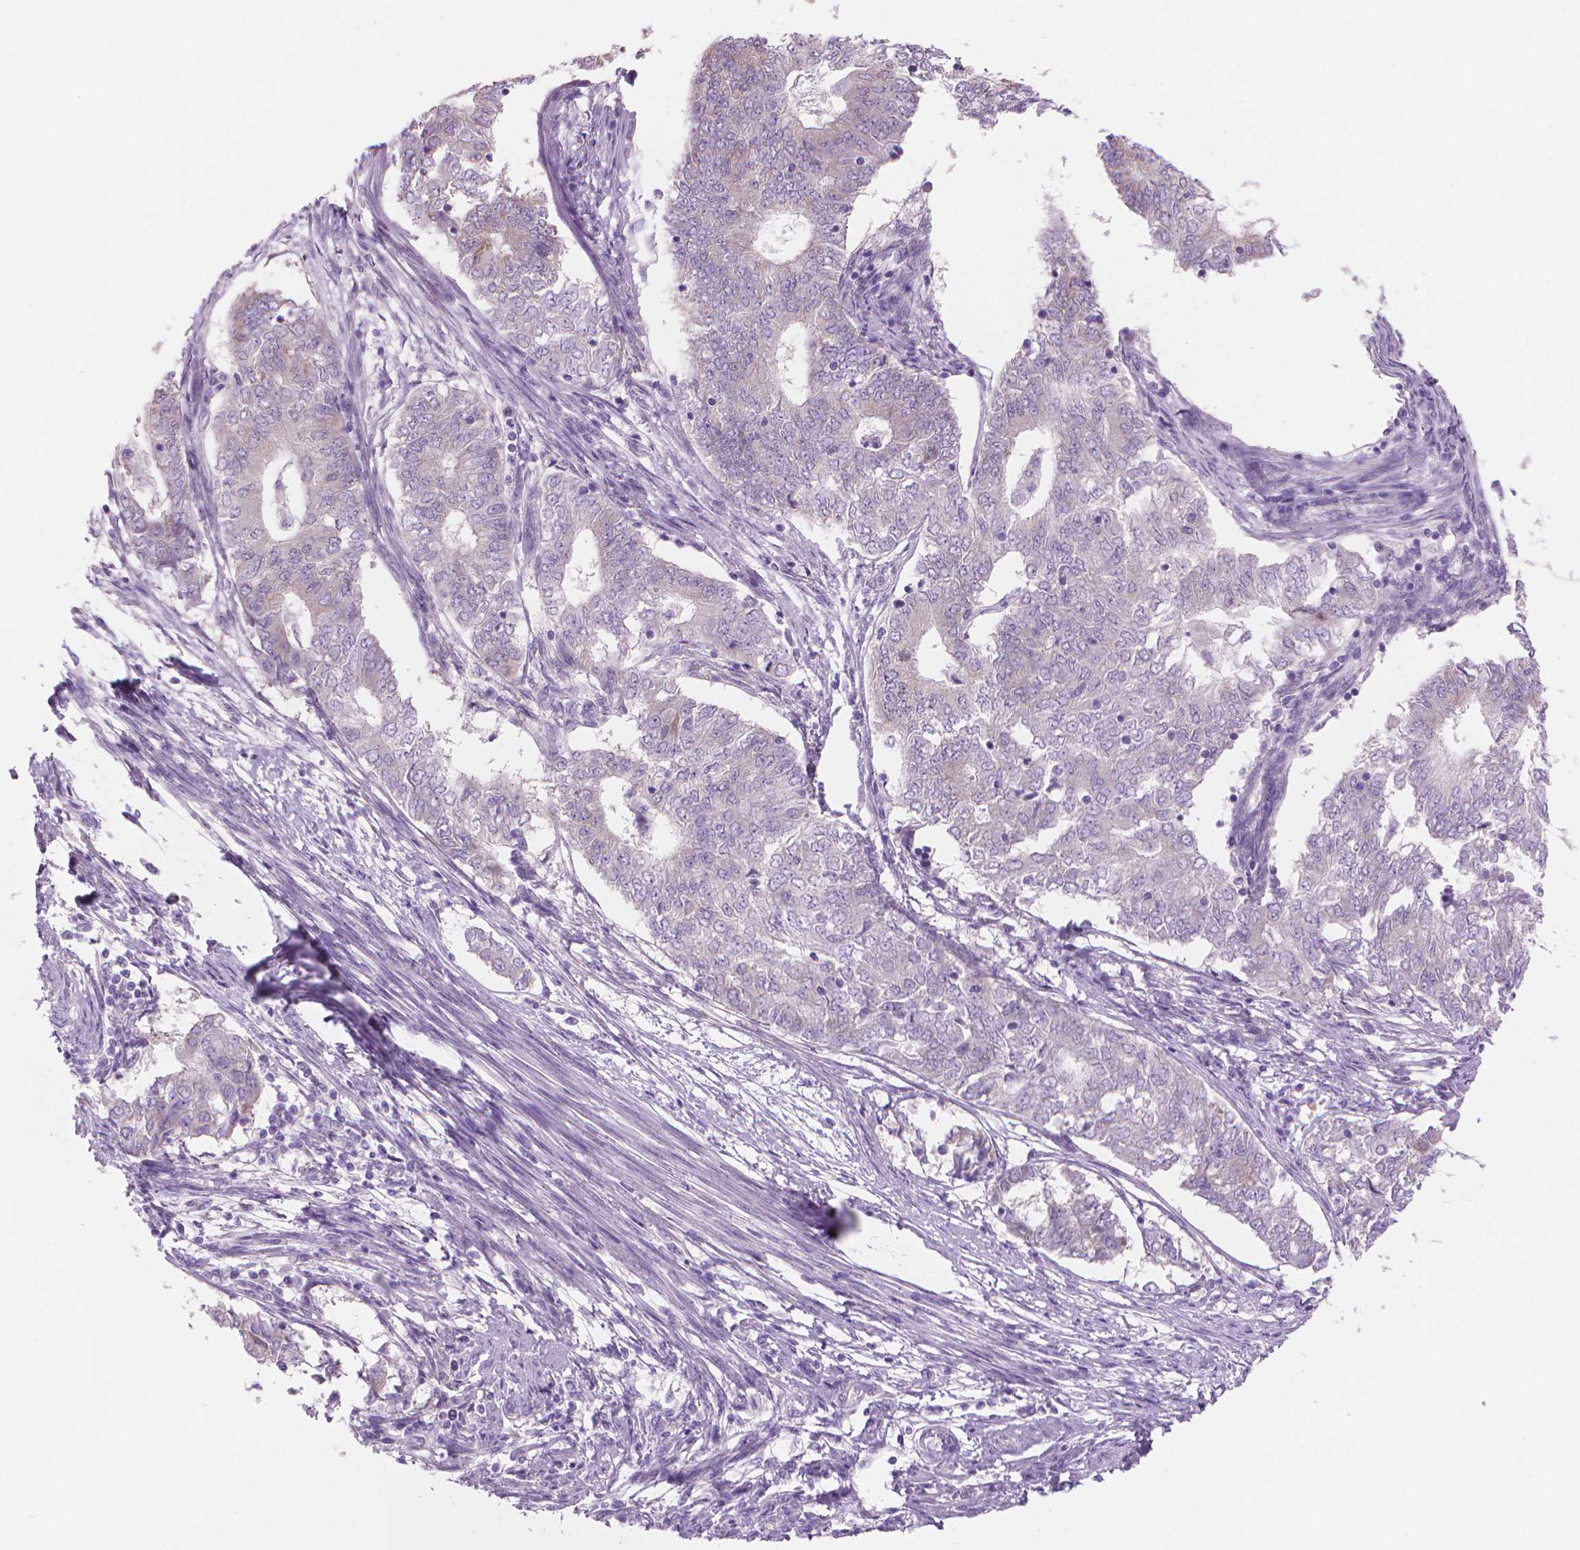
{"staining": {"intensity": "negative", "quantity": "none", "location": "none"}, "tissue": "endometrial cancer", "cell_type": "Tumor cells", "image_type": "cancer", "snomed": [{"axis": "morphology", "description": "Adenocarcinoma, NOS"}, {"axis": "topography", "description": "Endometrium"}], "caption": "This is an immunohistochemistry (IHC) image of endometrial cancer. There is no positivity in tumor cells.", "gene": "ENSG00000187186", "patient": {"sex": "female", "age": 62}}